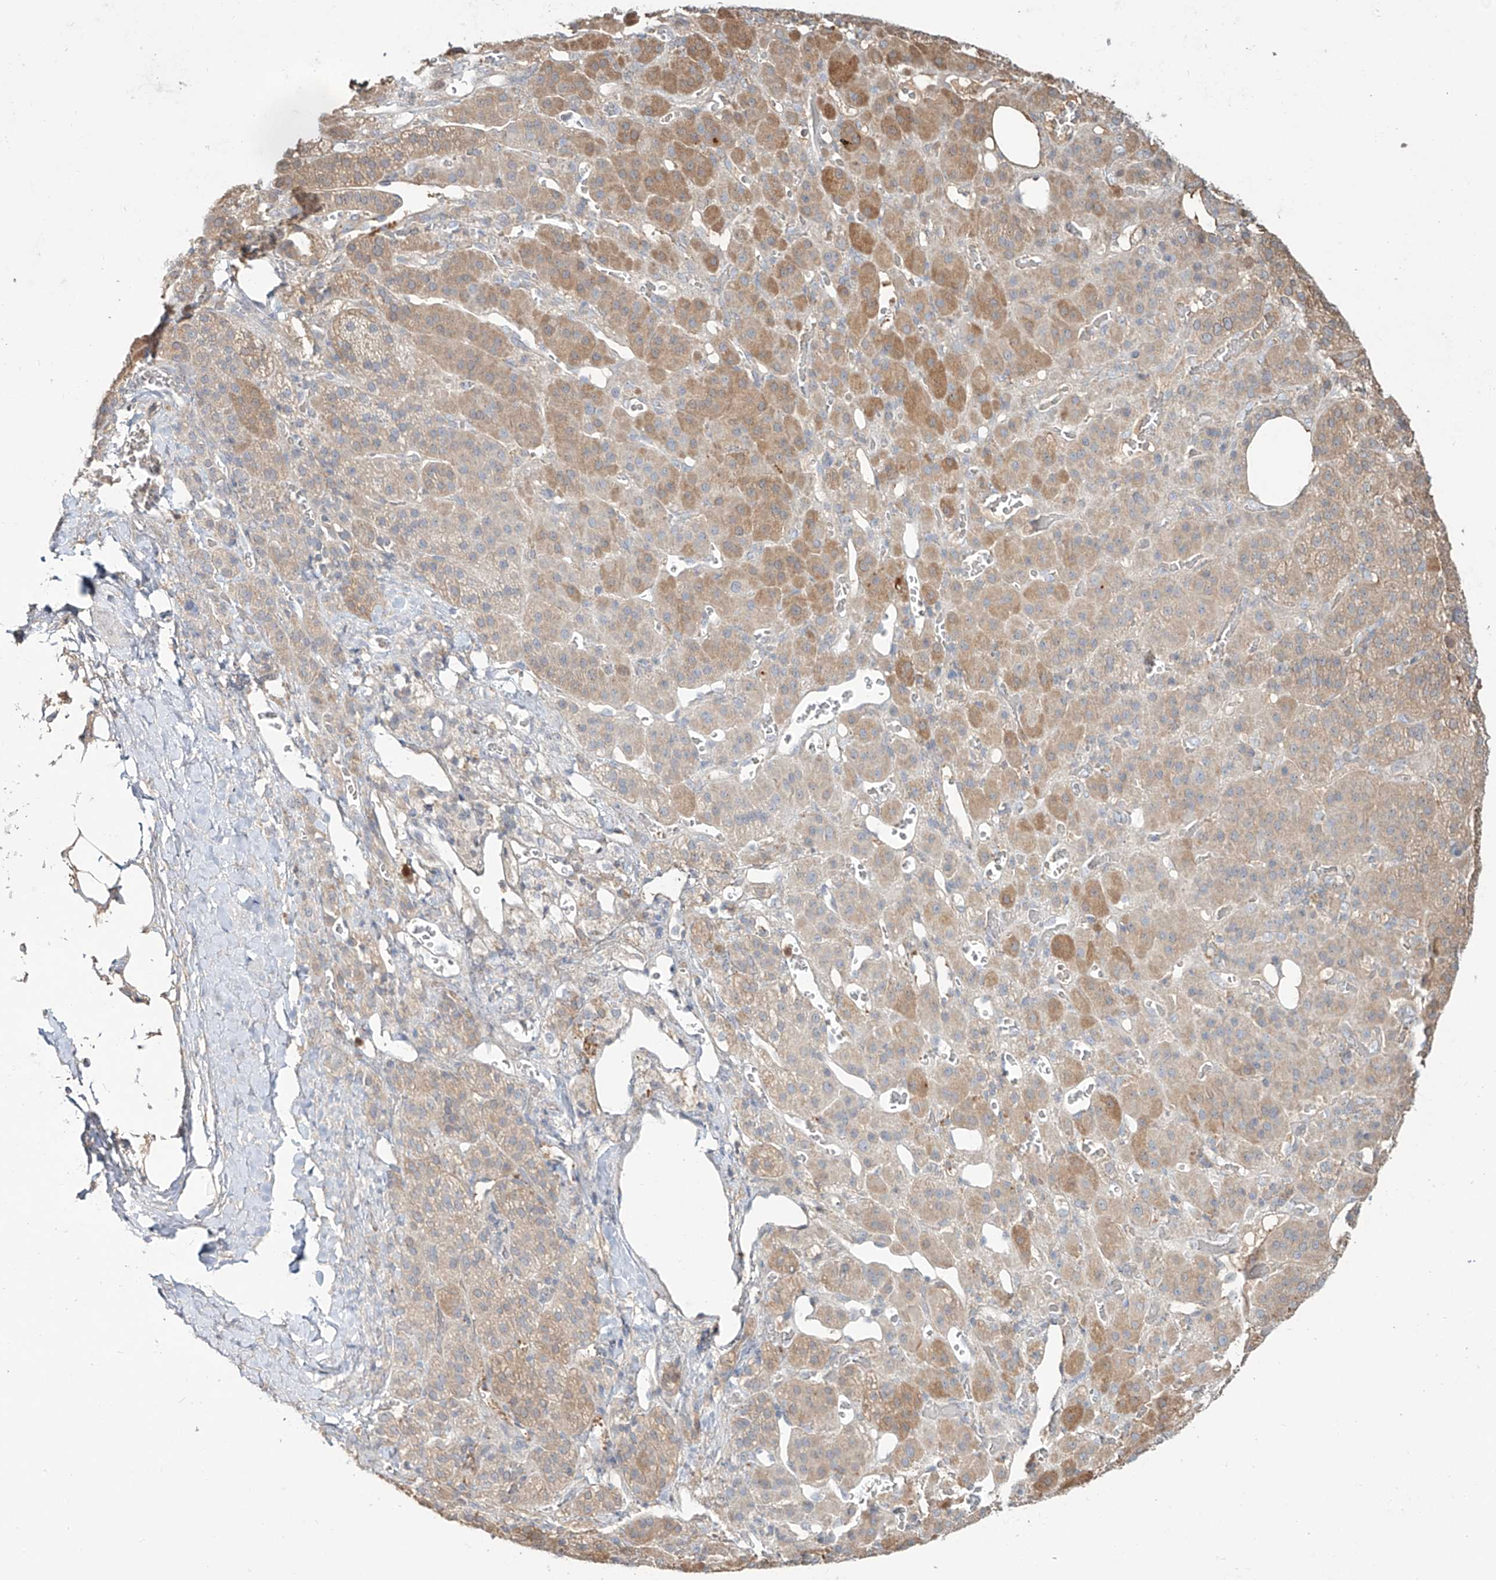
{"staining": {"intensity": "moderate", "quantity": ">75%", "location": "cytoplasmic/membranous"}, "tissue": "adrenal gland", "cell_type": "Glandular cells", "image_type": "normal", "snomed": [{"axis": "morphology", "description": "Normal tissue, NOS"}, {"axis": "topography", "description": "Adrenal gland"}], "caption": "Moderate cytoplasmic/membranous protein positivity is seen in approximately >75% of glandular cells in adrenal gland. The staining was performed using DAB (3,3'-diaminobenzidine) to visualize the protein expression in brown, while the nuclei were stained in blue with hematoxylin (Magnification: 20x).", "gene": "ERO1A", "patient": {"sex": "male", "age": 57}}